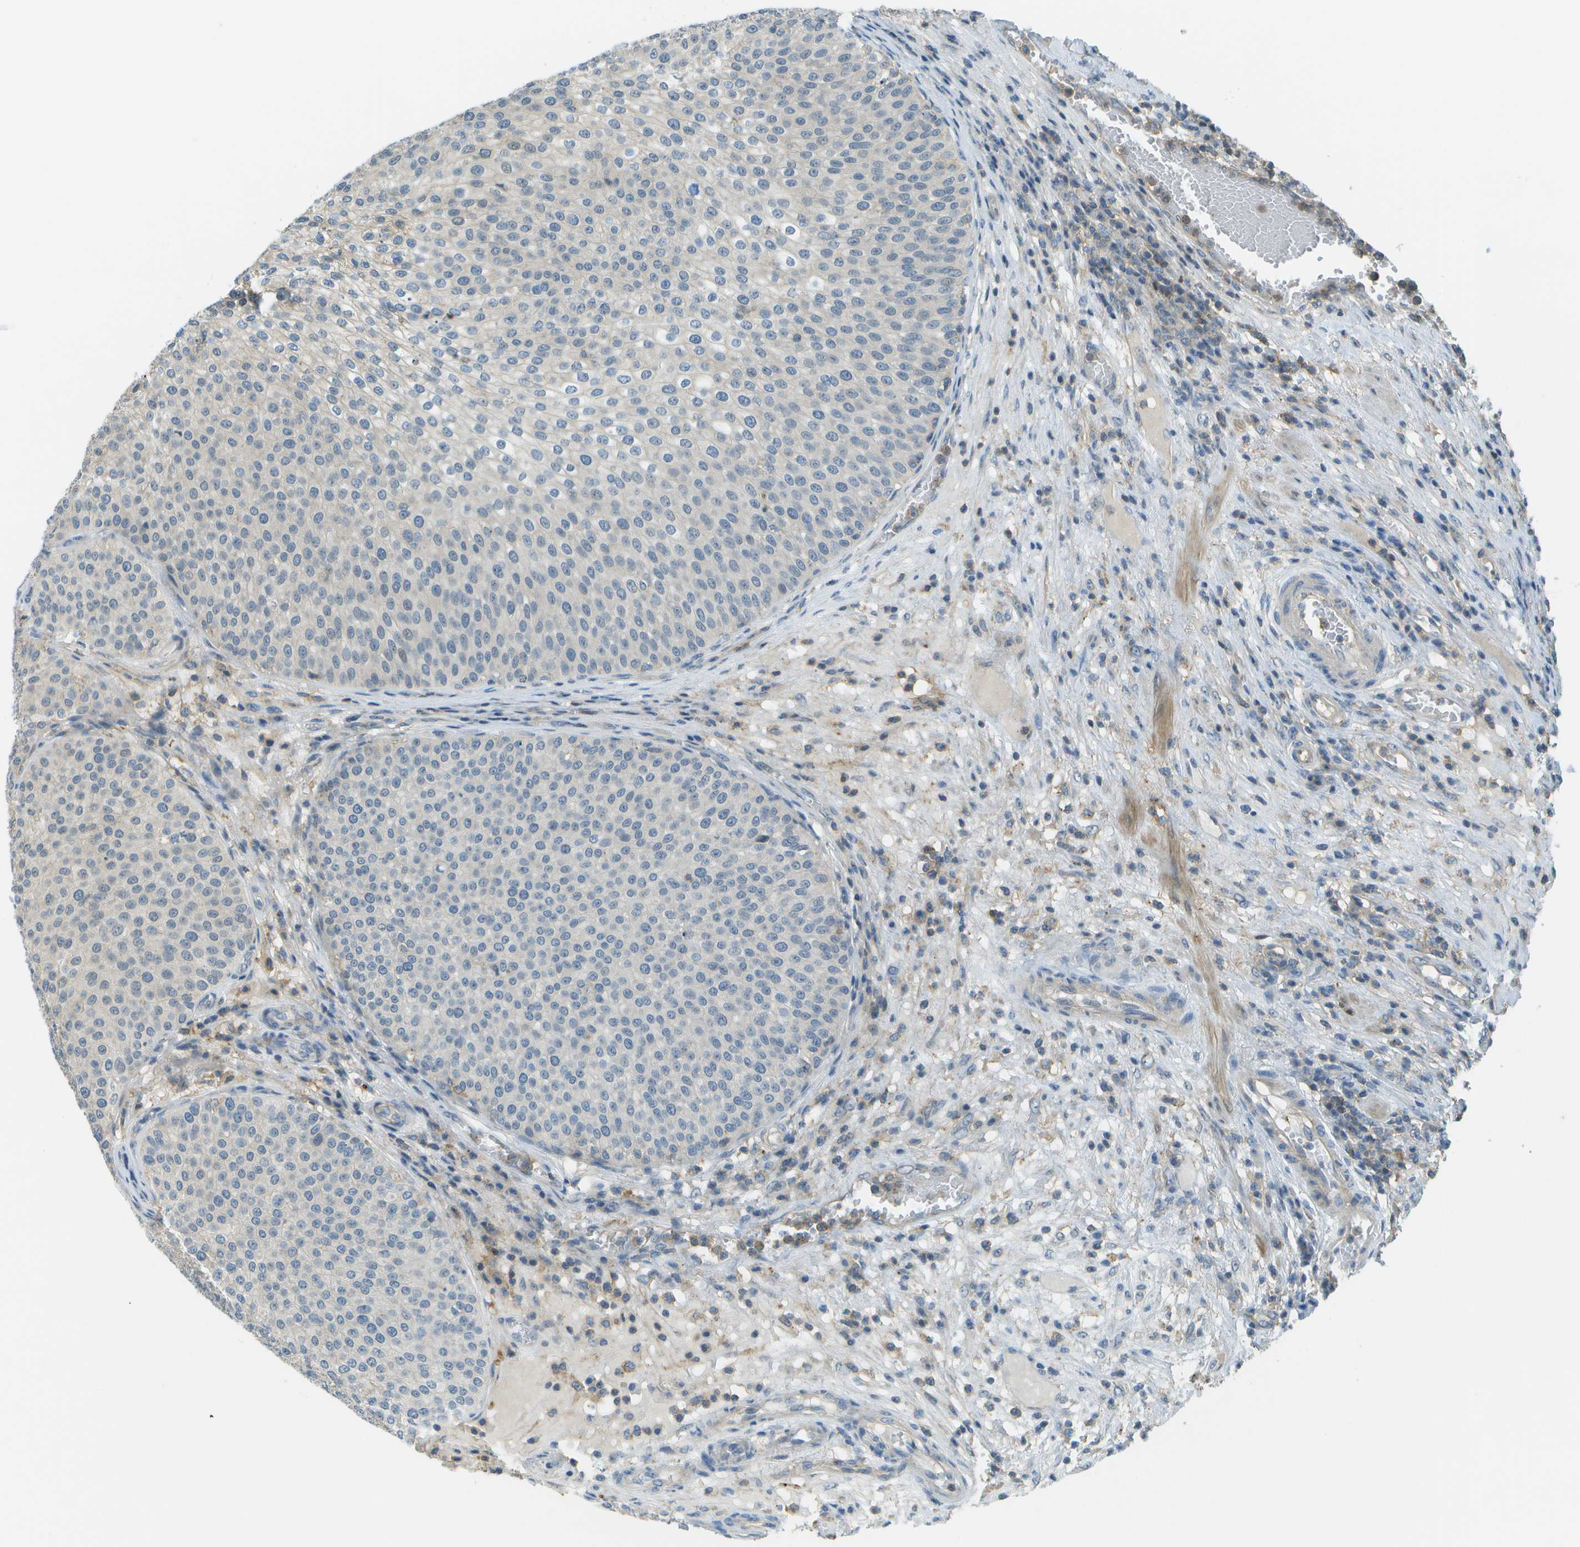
{"staining": {"intensity": "negative", "quantity": "none", "location": "none"}, "tissue": "urothelial cancer", "cell_type": "Tumor cells", "image_type": "cancer", "snomed": [{"axis": "morphology", "description": "Urothelial carcinoma, Low grade"}, {"axis": "topography", "description": "Smooth muscle"}, {"axis": "topography", "description": "Urinary bladder"}], "caption": "Photomicrograph shows no significant protein expression in tumor cells of low-grade urothelial carcinoma.", "gene": "LRRC66", "patient": {"sex": "male", "age": 60}}